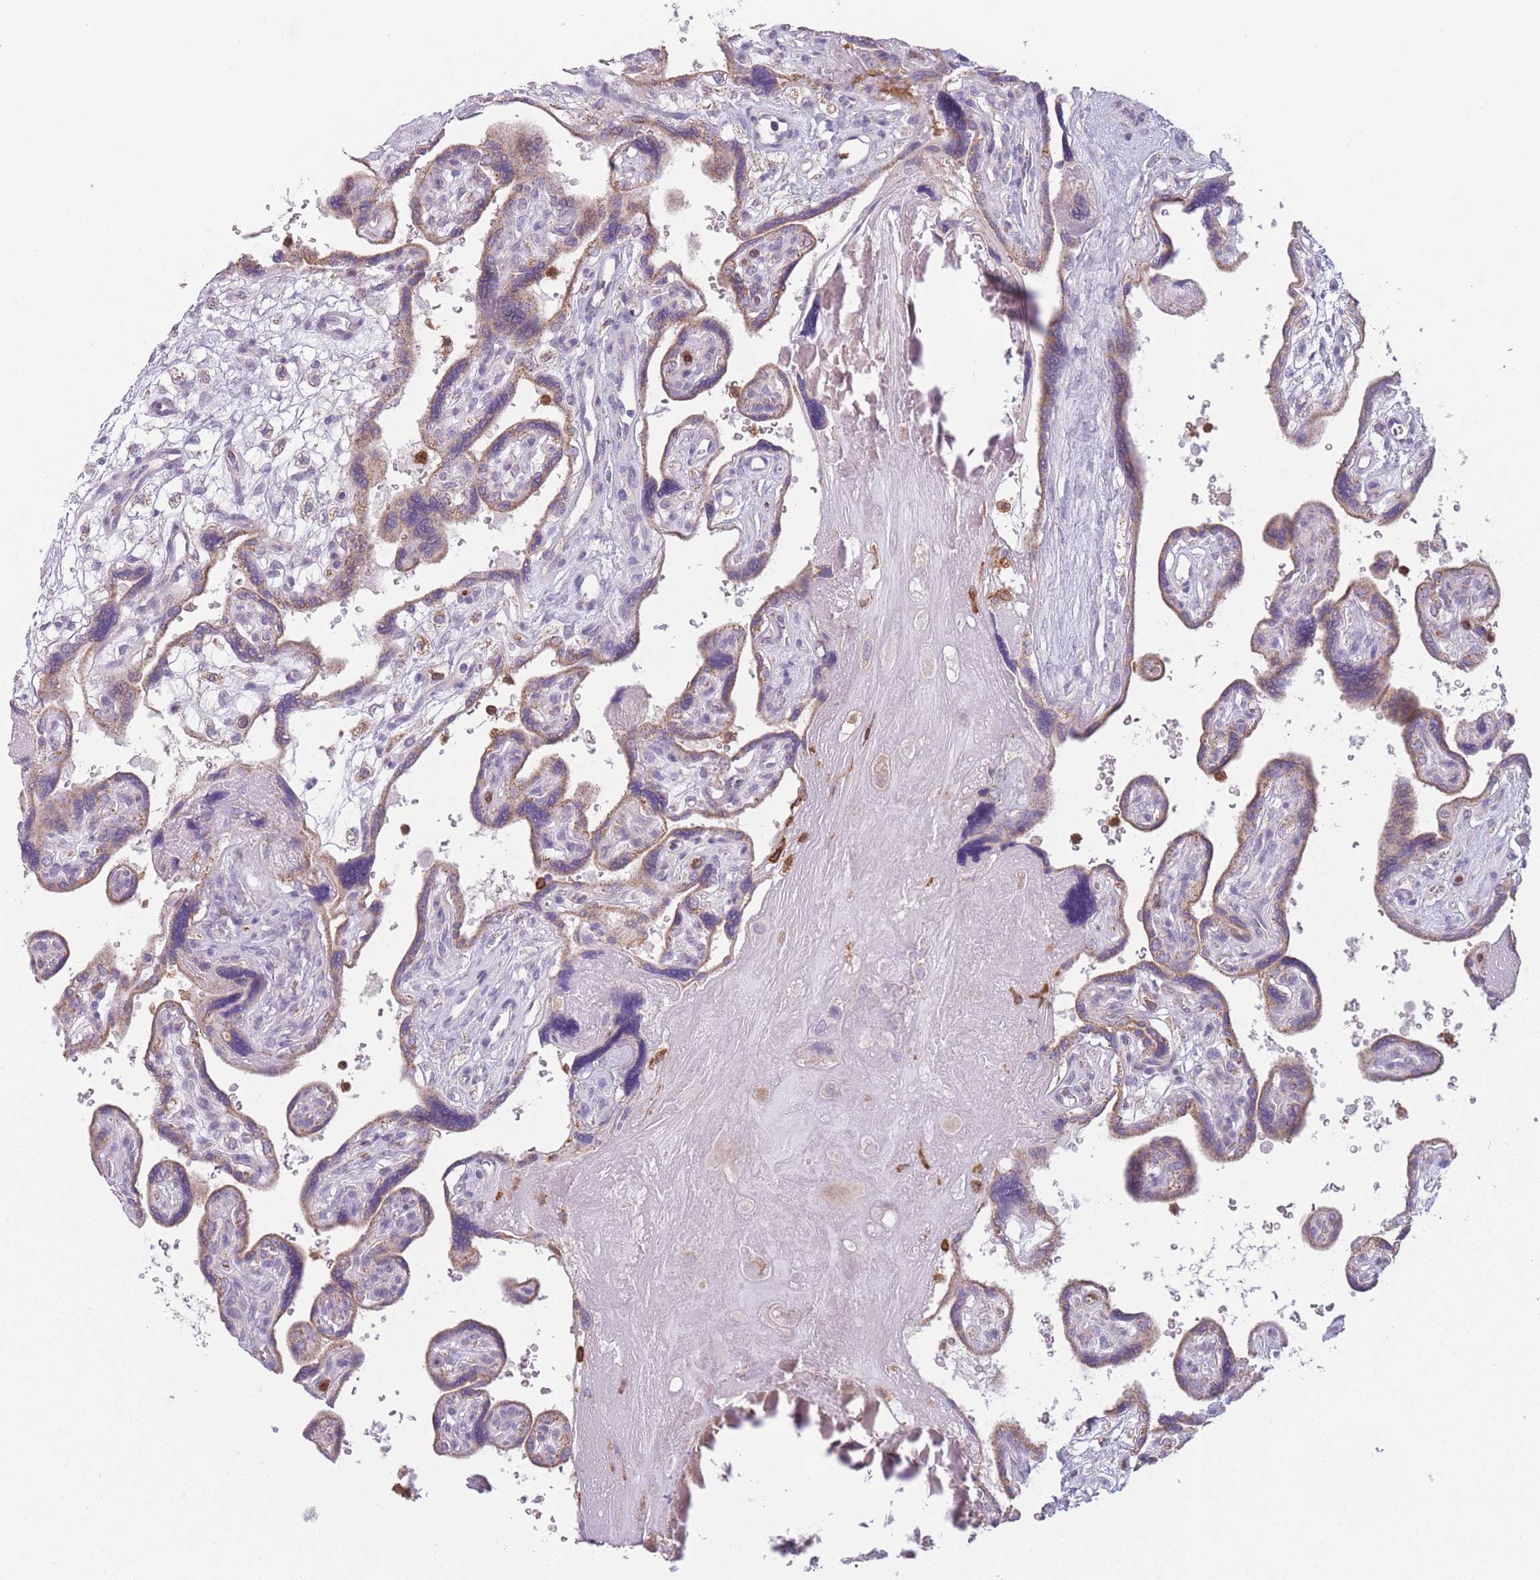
{"staining": {"intensity": "negative", "quantity": "none", "location": "none"}, "tissue": "placenta", "cell_type": "Decidual cells", "image_type": "normal", "snomed": [{"axis": "morphology", "description": "Normal tissue, NOS"}, {"axis": "topography", "description": "Placenta"}], "caption": "Protein analysis of benign placenta reveals no significant staining in decidual cells. (Immunohistochemistry (ihc), brightfield microscopy, high magnification).", "gene": "PRAM1", "patient": {"sex": "female", "age": 39}}